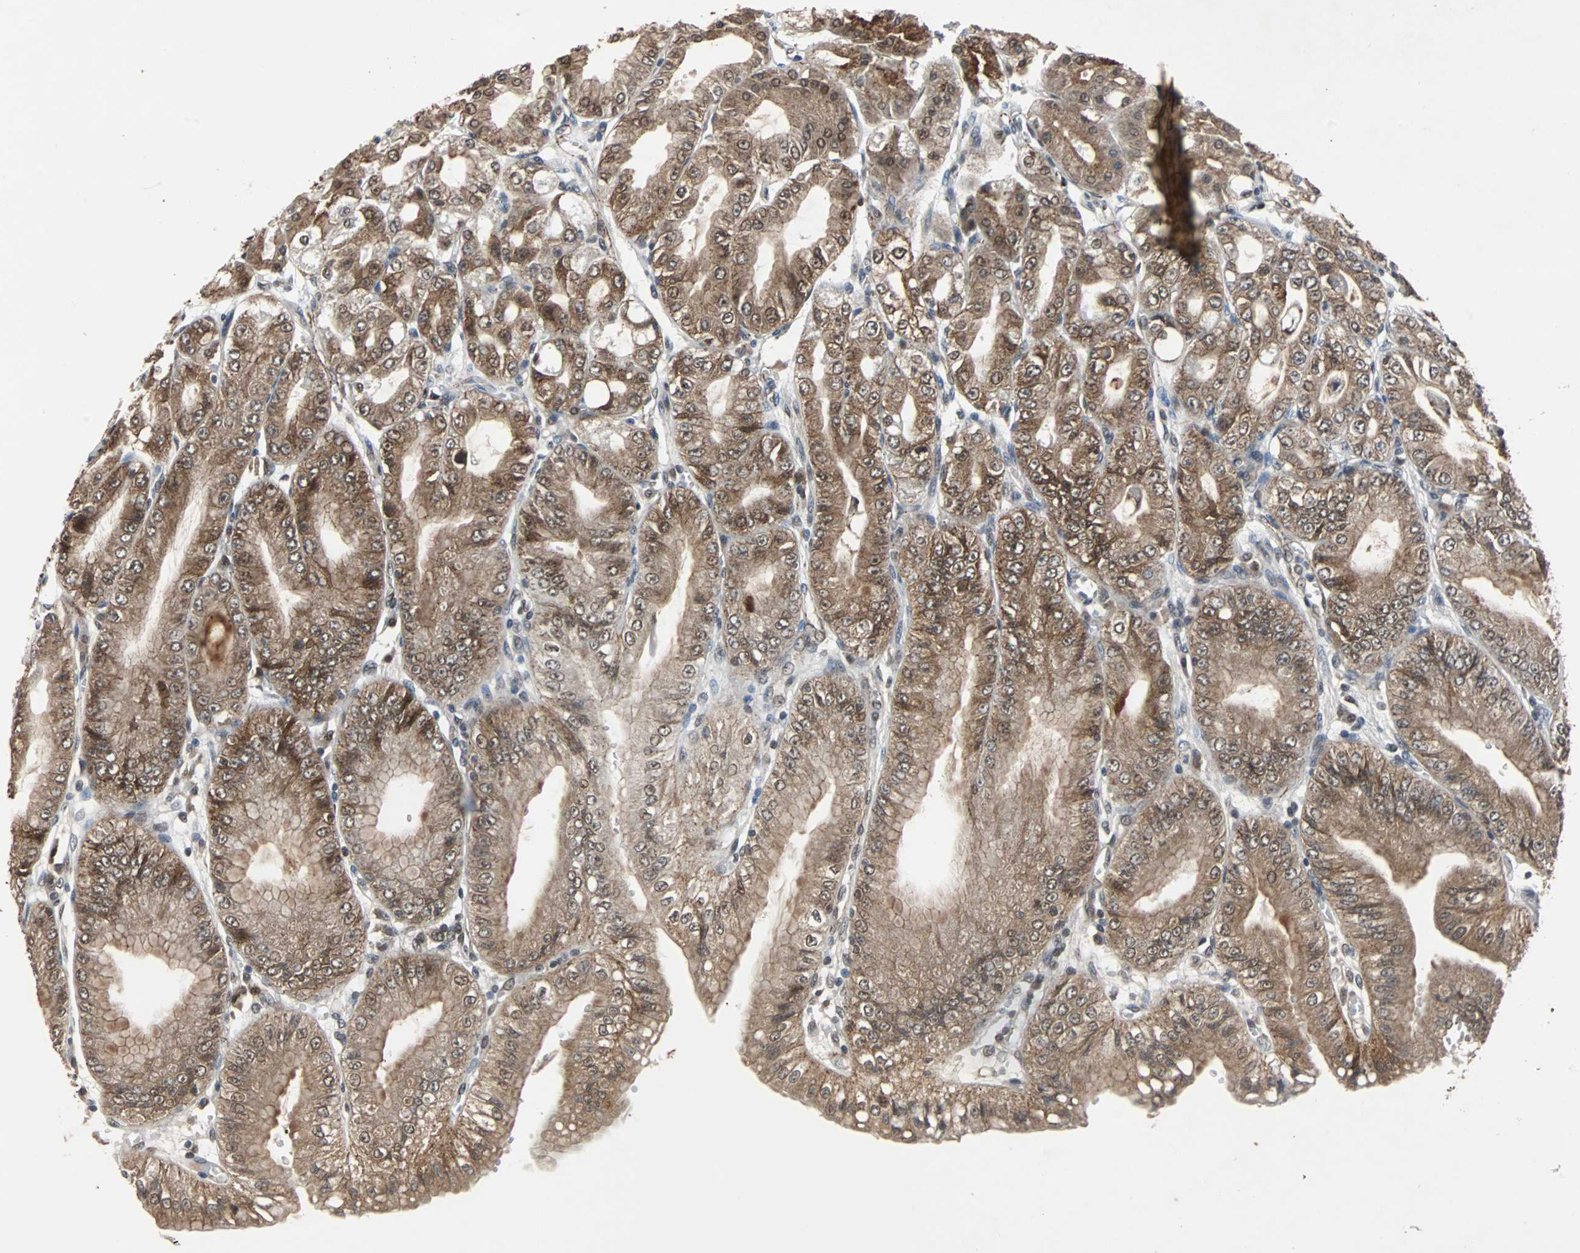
{"staining": {"intensity": "moderate", "quantity": "25%-75%", "location": "cytoplasmic/membranous"}, "tissue": "stomach", "cell_type": "Glandular cells", "image_type": "normal", "snomed": [{"axis": "morphology", "description": "Normal tissue, NOS"}, {"axis": "topography", "description": "Stomach, lower"}], "caption": "Protein expression analysis of unremarkable stomach reveals moderate cytoplasmic/membranous staining in approximately 25%-75% of glandular cells. The protein is stained brown, and the nuclei are stained in blue (DAB (3,3'-diaminobenzidine) IHC with brightfield microscopy, high magnification).", "gene": "LSR", "patient": {"sex": "male", "age": 71}}